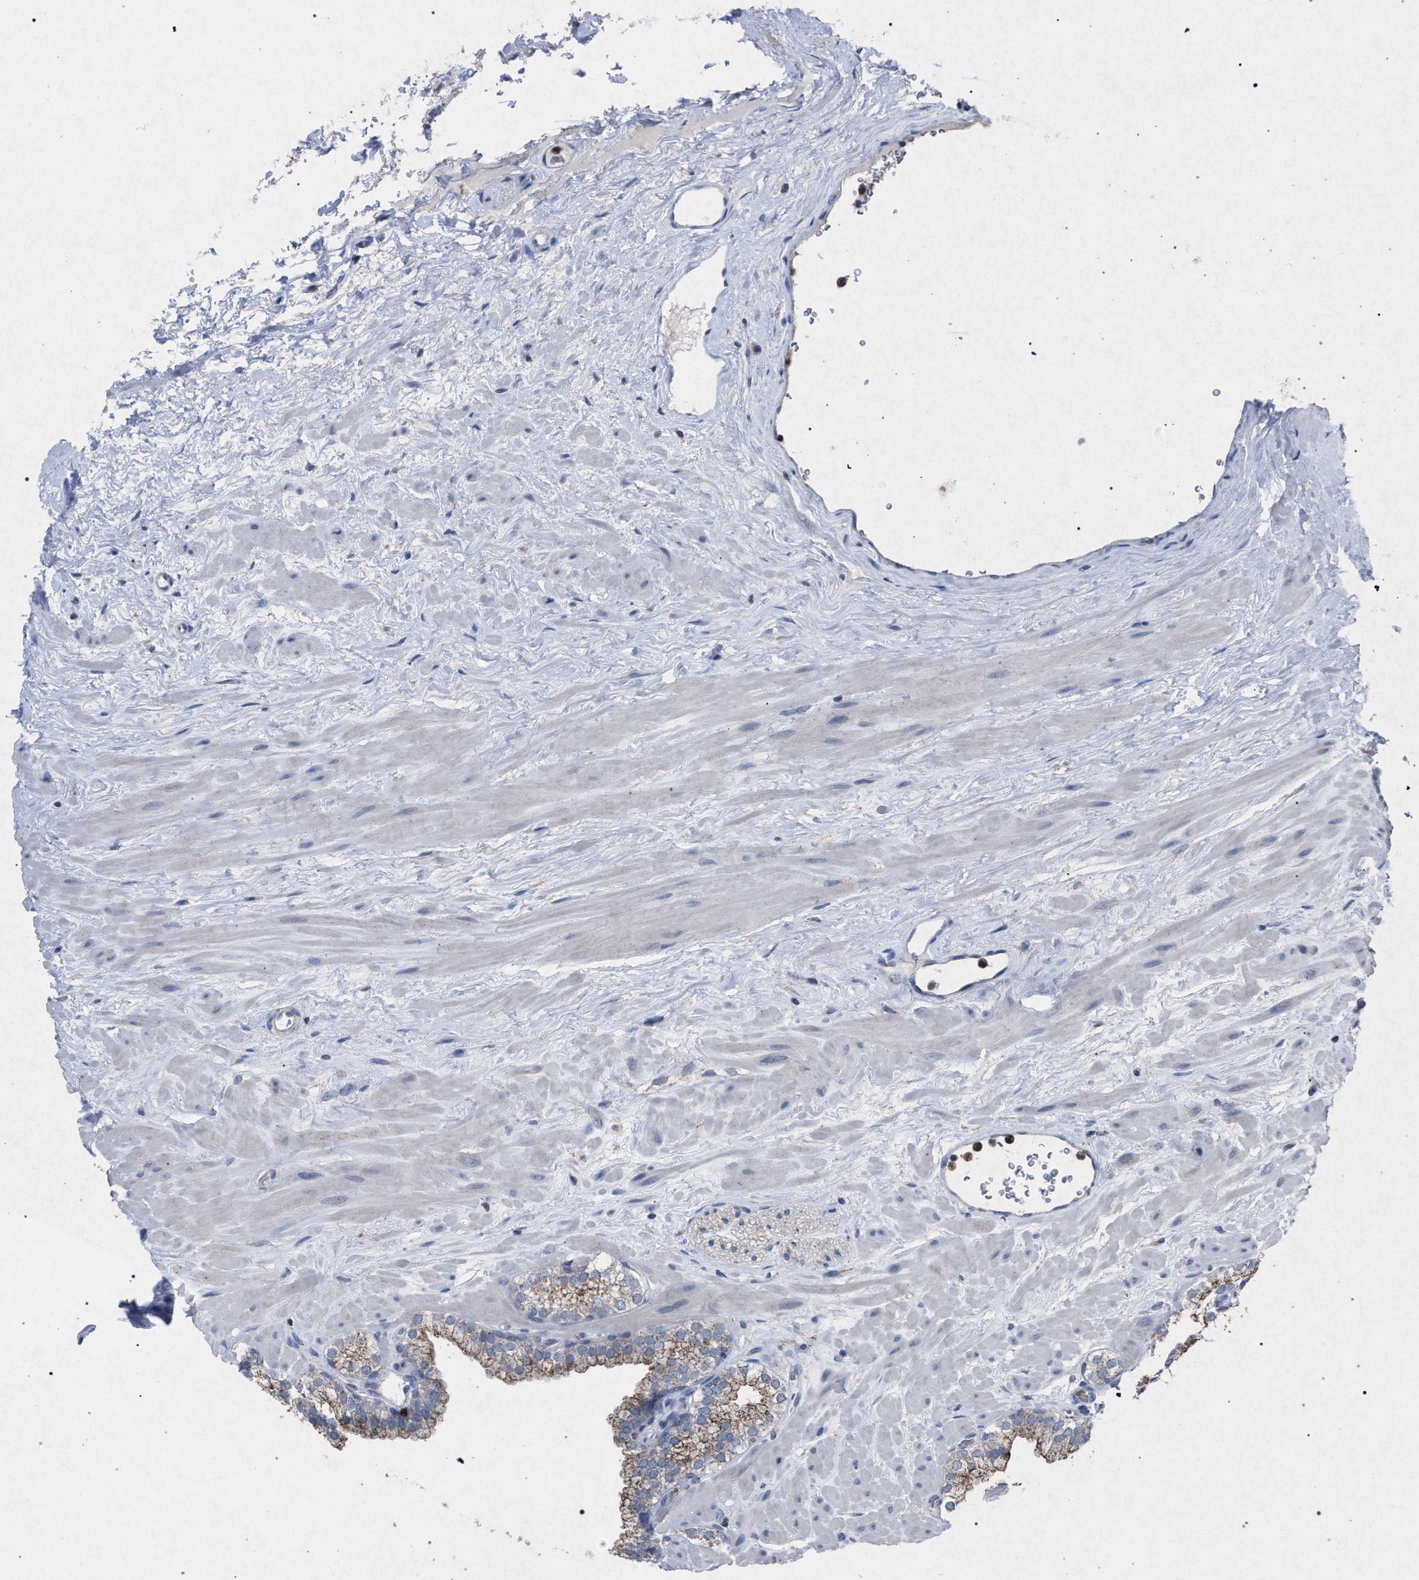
{"staining": {"intensity": "moderate", "quantity": ">75%", "location": "cytoplasmic/membranous"}, "tissue": "prostate", "cell_type": "Glandular cells", "image_type": "normal", "snomed": [{"axis": "morphology", "description": "Normal tissue, NOS"}, {"axis": "morphology", "description": "Urothelial carcinoma, Low grade"}, {"axis": "topography", "description": "Urinary bladder"}, {"axis": "topography", "description": "Prostate"}], "caption": "This micrograph displays normal prostate stained with immunohistochemistry (IHC) to label a protein in brown. The cytoplasmic/membranous of glandular cells show moderate positivity for the protein. Nuclei are counter-stained blue.", "gene": "HSD17B4", "patient": {"sex": "male", "age": 60}}